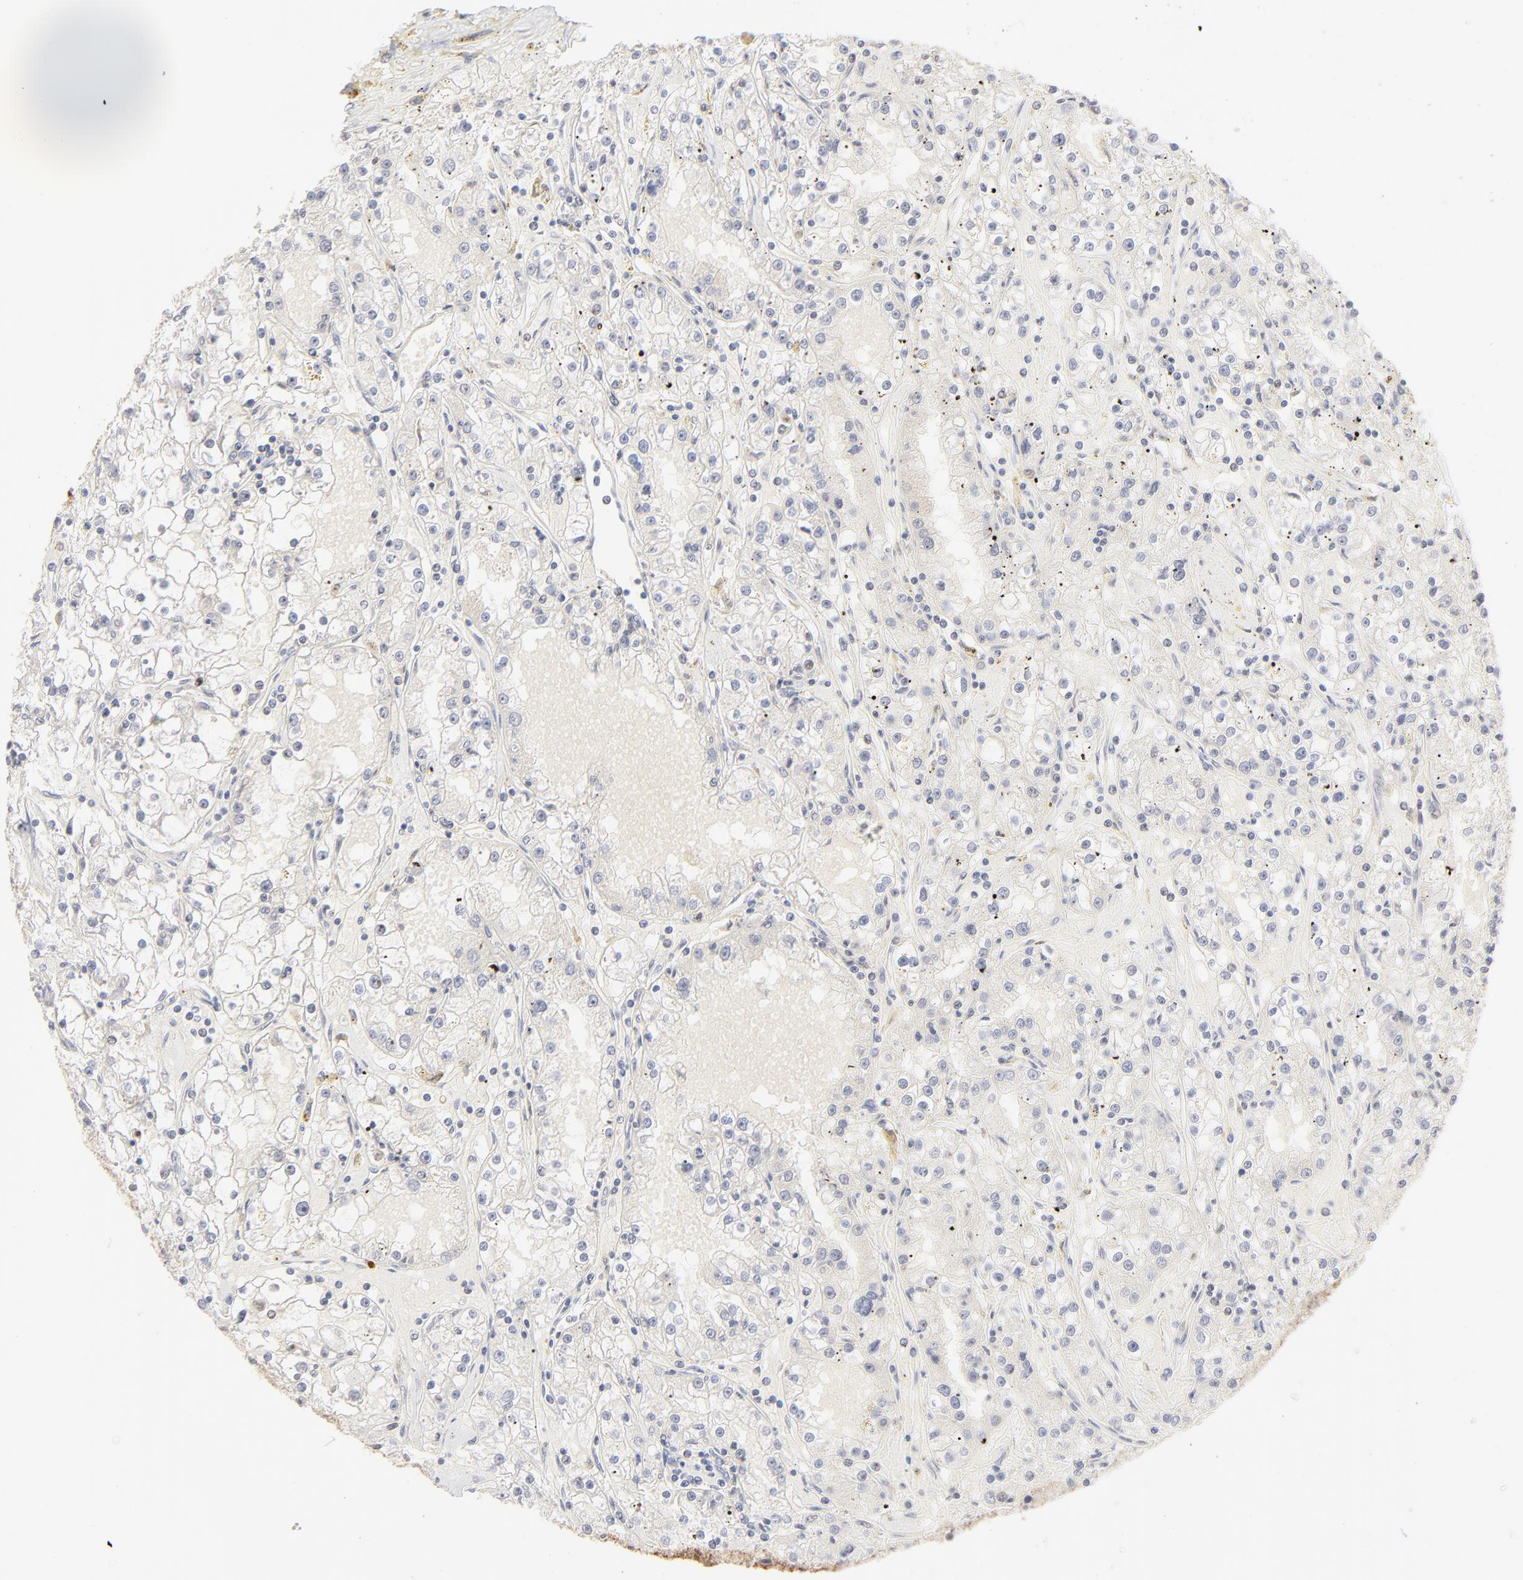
{"staining": {"intensity": "negative", "quantity": "none", "location": "none"}, "tissue": "renal cancer", "cell_type": "Tumor cells", "image_type": "cancer", "snomed": [{"axis": "morphology", "description": "Adenocarcinoma, NOS"}, {"axis": "topography", "description": "Kidney"}], "caption": "There is no significant positivity in tumor cells of adenocarcinoma (renal). (DAB (3,3'-diaminobenzidine) immunohistochemistry (IHC), high magnification).", "gene": "CDK6", "patient": {"sex": "male", "age": 56}}